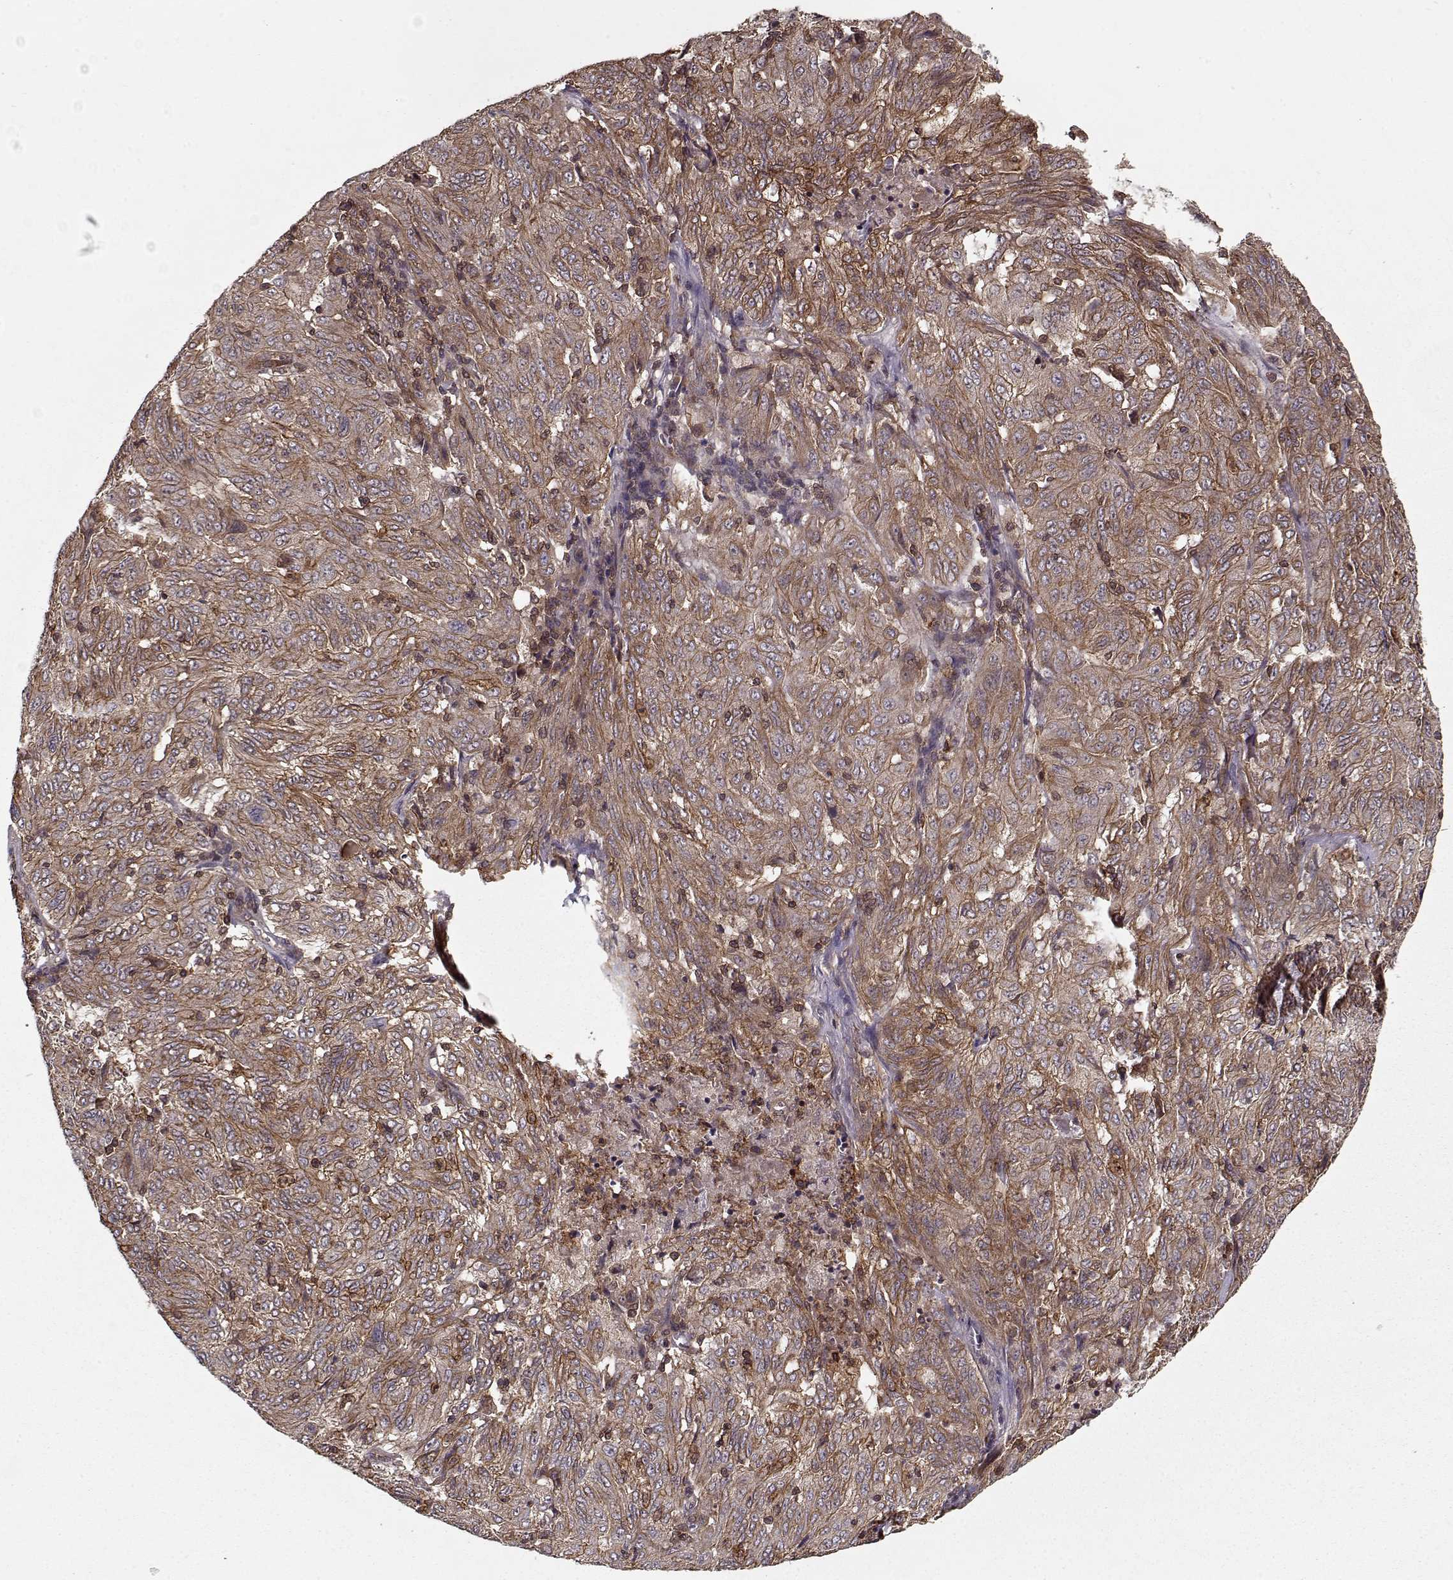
{"staining": {"intensity": "moderate", "quantity": ">75%", "location": "cytoplasmic/membranous"}, "tissue": "pancreatic cancer", "cell_type": "Tumor cells", "image_type": "cancer", "snomed": [{"axis": "morphology", "description": "Adenocarcinoma, NOS"}, {"axis": "topography", "description": "Pancreas"}], "caption": "Moderate cytoplasmic/membranous positivity for a protein is identified in approximately >75% of tumor cells of pancreatic adenocarcinoma using immunohistochemistry (IHC).", "gene": "PPP1R12A", "patient": {"sex": "male", "age": 63}}